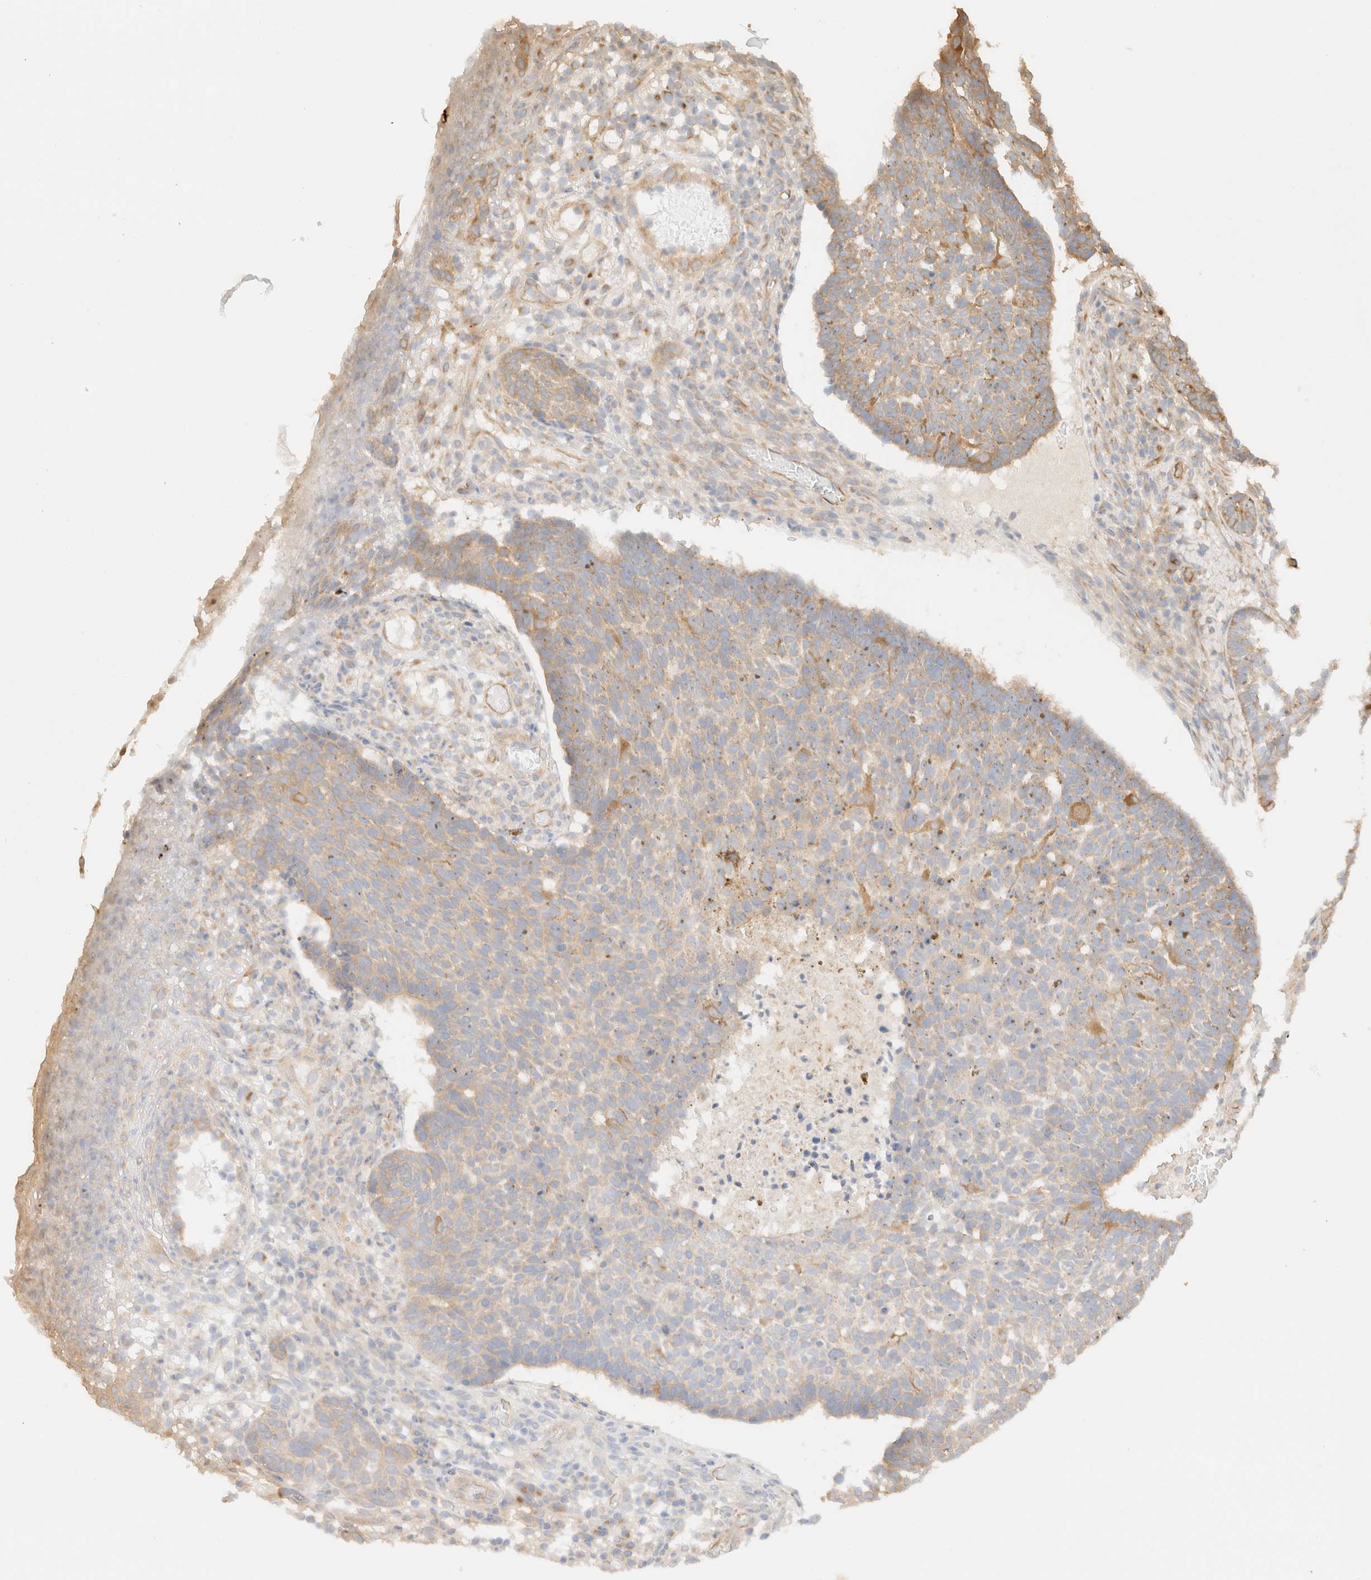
{"staining": {"intensity": "moderate", "quantity": "25%-75%", "location": "cytoplasmic/membranous"}, "tissue": "skin cancer", "cell_type": "Tumor cells", "image_type": "cancer", "snomed": [{"axis": "morphology", "description": "Basal cell carcinoma"}, {"axis": "topography", "description": "Skin"}], "caption": "Immunohistochemical staining of basal cell carcinoma (skin) shows moderate cytoplasmic/membranous protein expression in approximately 25%-75% of tumor cells. (brown staining indicates protein expression, while blue staining denotes nuclei).", "gene": "MYO10", "patient": {"sex": "male", "age": 85}}